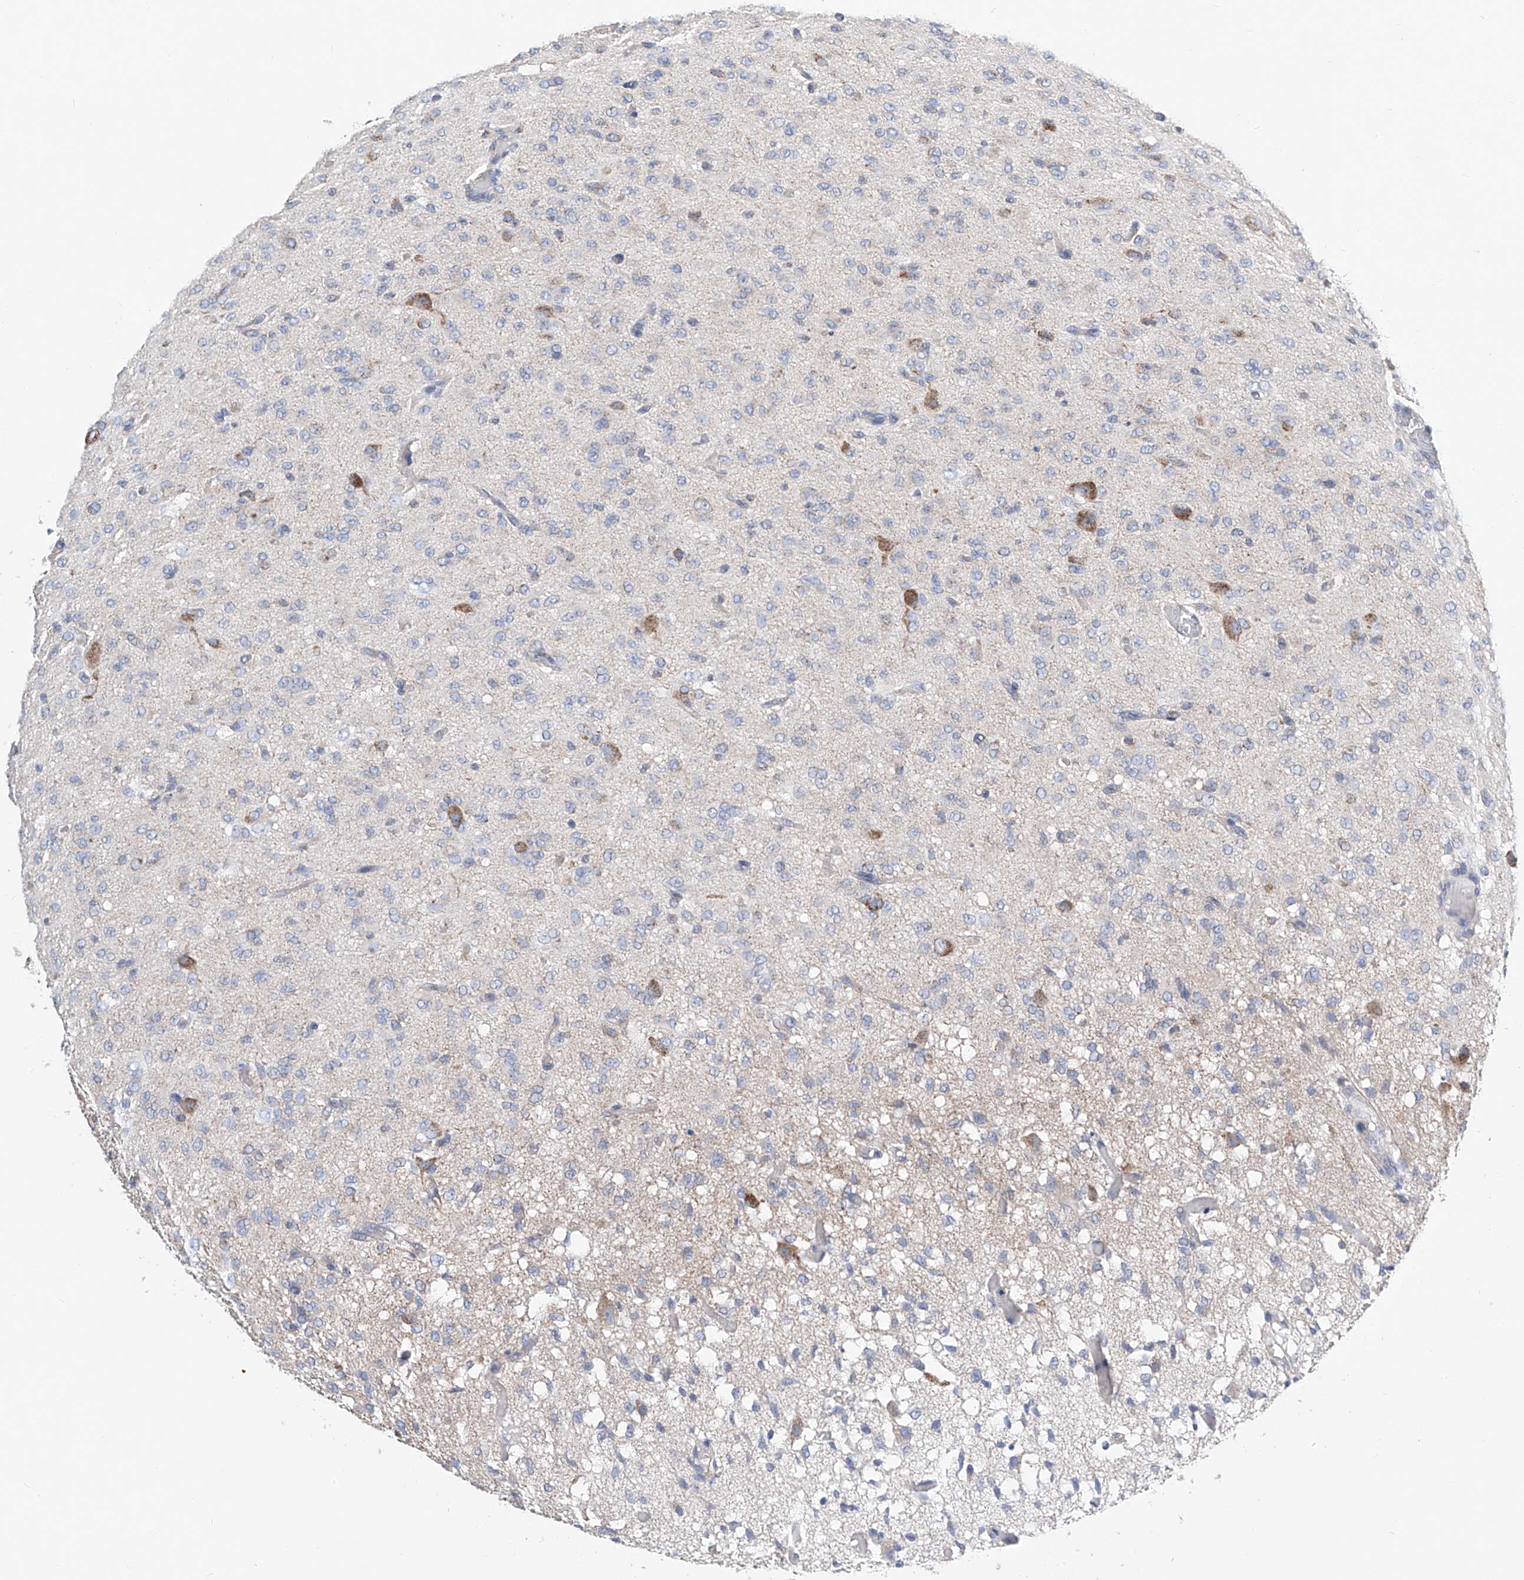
{"staining": {"intensity": "negative", "quantity": "none", "location": "none"}, "tissue": "glioma", "cell_type": "Tumor cells", "image_type": "cancer", "snomed": [{"axis": "morphology", "description": "Glioma, malignant, High grade"}, {"axis": "topography", "description": "Brain"}], "caption": "Tumor cells show no significant expression in glioma.", "gene": "MAD2L1", "patient": {"sex": "female", "age": 59}}